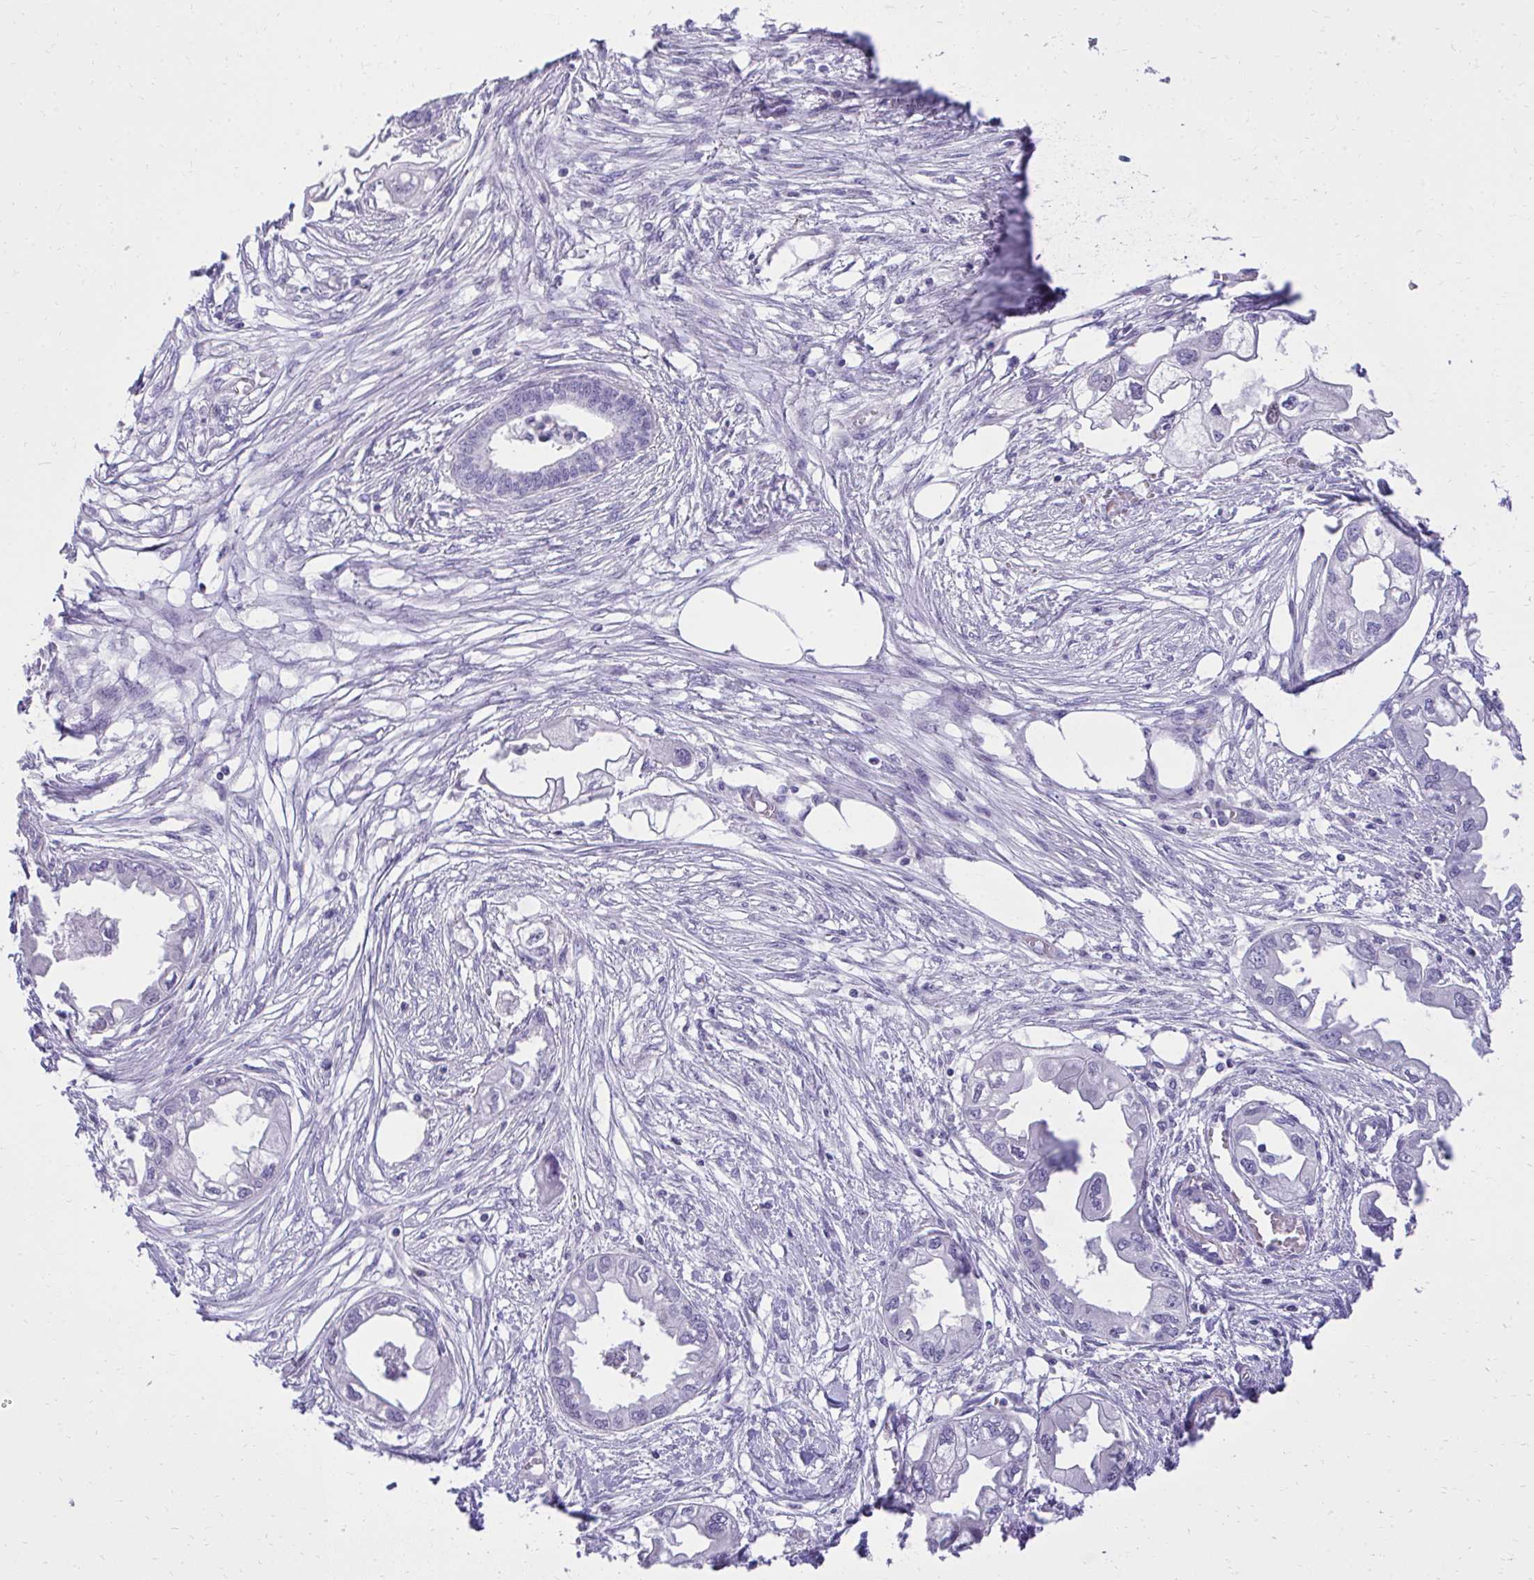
{"staining": {"intensity": "negative", "quantity": "none", "location": "none"}, "tissue": "endometrial cancer", "cell_type": "Tumor cells", "image_type": "cancer", "snomed": [{"axis": "morphology", "description": "Adenocarcinoma, NOS"}, {"axis": "morphology", "description": "Adenocarcinoma, metastatic, NOS"}, {"axis": "topography", "description": "Adipose tissue"}, {"axis": "topography", "description": "Endometrium"}], "caption": "Immunohistochemistry (IHC) image of neoplastic tissue: endometrial cancer (adenocarcinoma) stained with DAB displays no significant protein expression in tumor cells. (Brightfield microscopy of DAB IHC at high magnification).", "gene": "TMCO5A", "patient": {"sex": "female", "age": 67}}